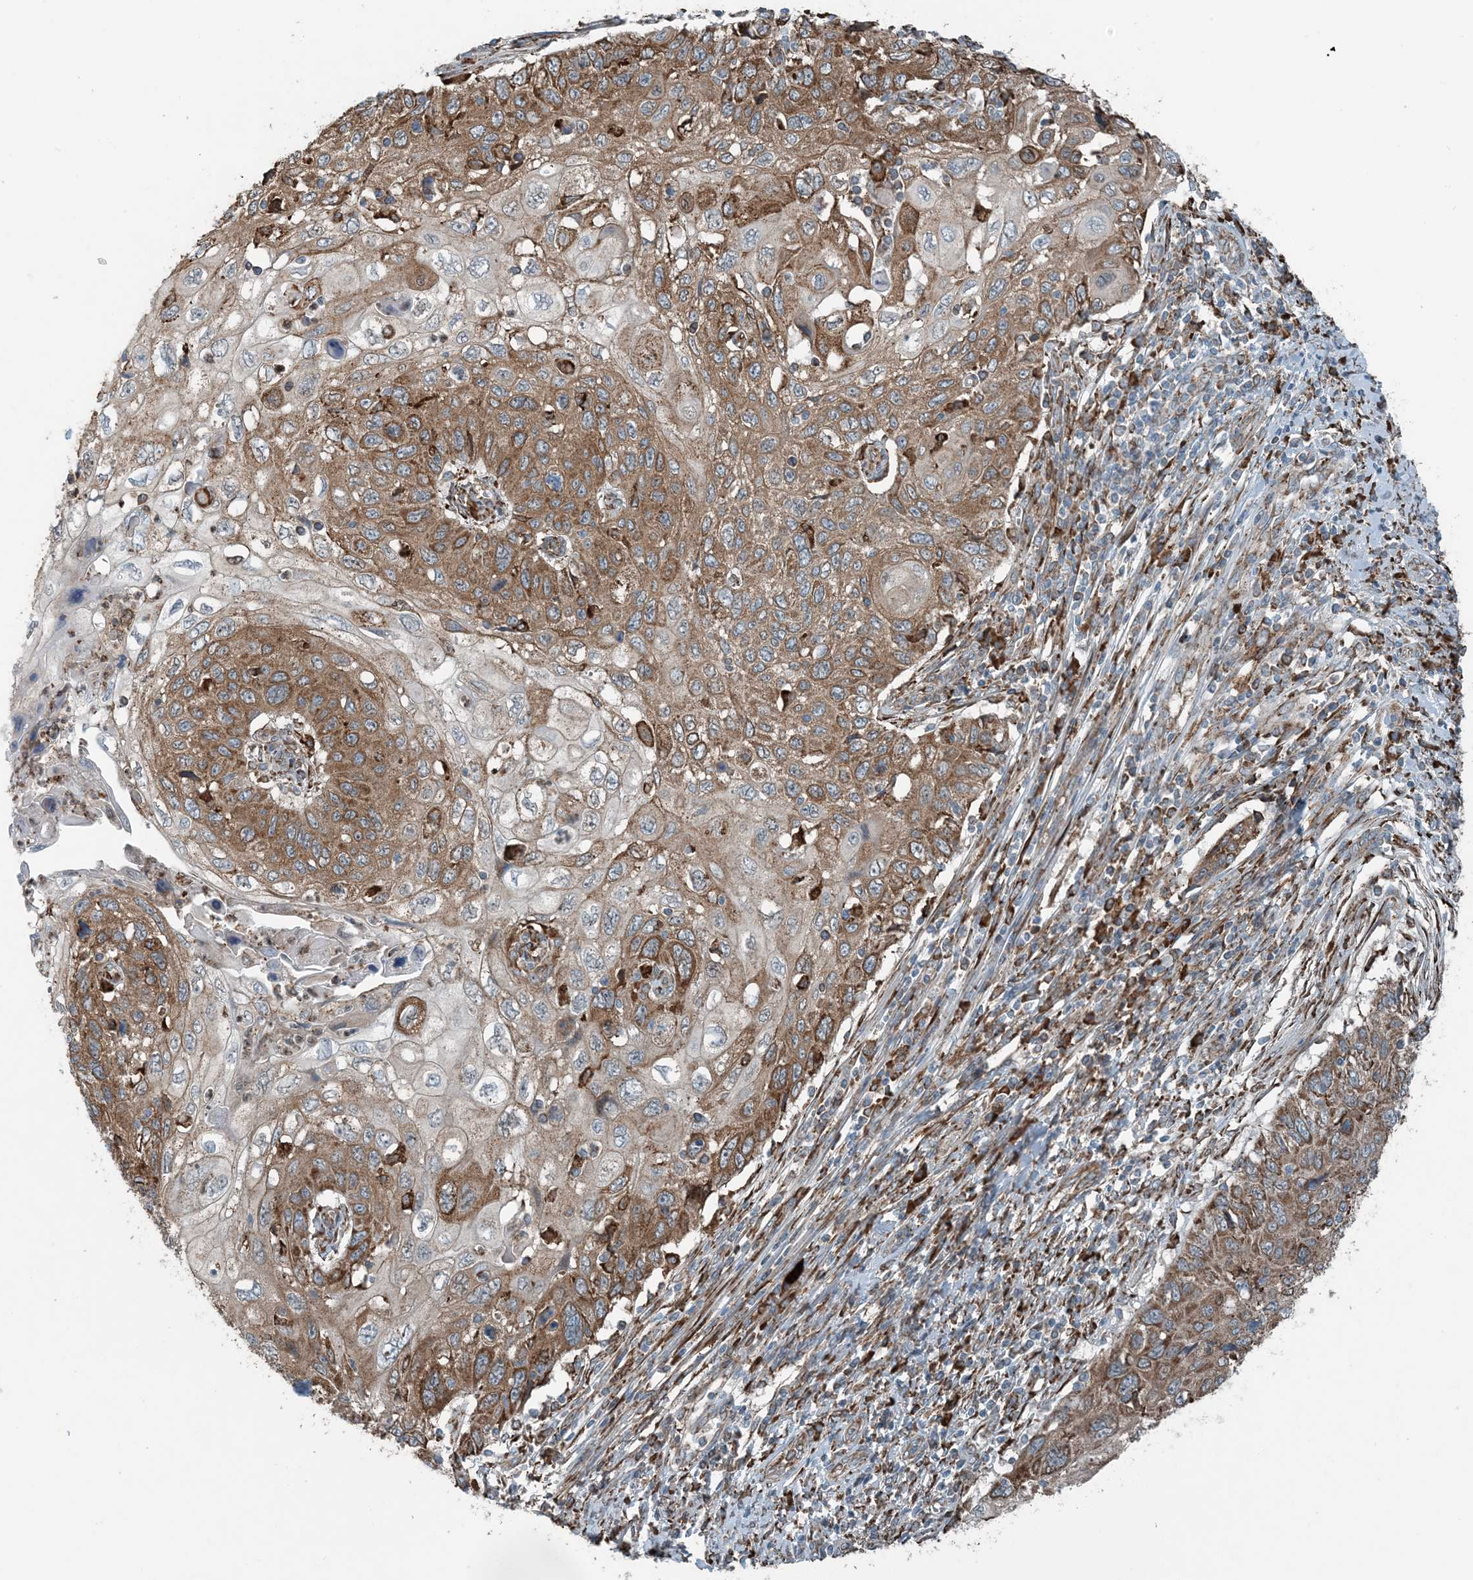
{"staining": {"intensity": "moderate", "quantity": "25%-75%", "location": "cytoplasmic/membranous"}, "tissue": "cervical cancer", "cell_type": "Tumor cells", "image_type": "cancer", "snomed": [{"axis": "morphology", "description": "Squamous cell carcinoma, NOS"}, {"axis": "topography", "description": "Cervix"}], "caption": "Tumor cells show moderate cytoplasmic/membranous expression in about 25%-75% of cells in cervical cancer.", "gene": "CERKL", "patient": {"sex": "female", "age": 70}}